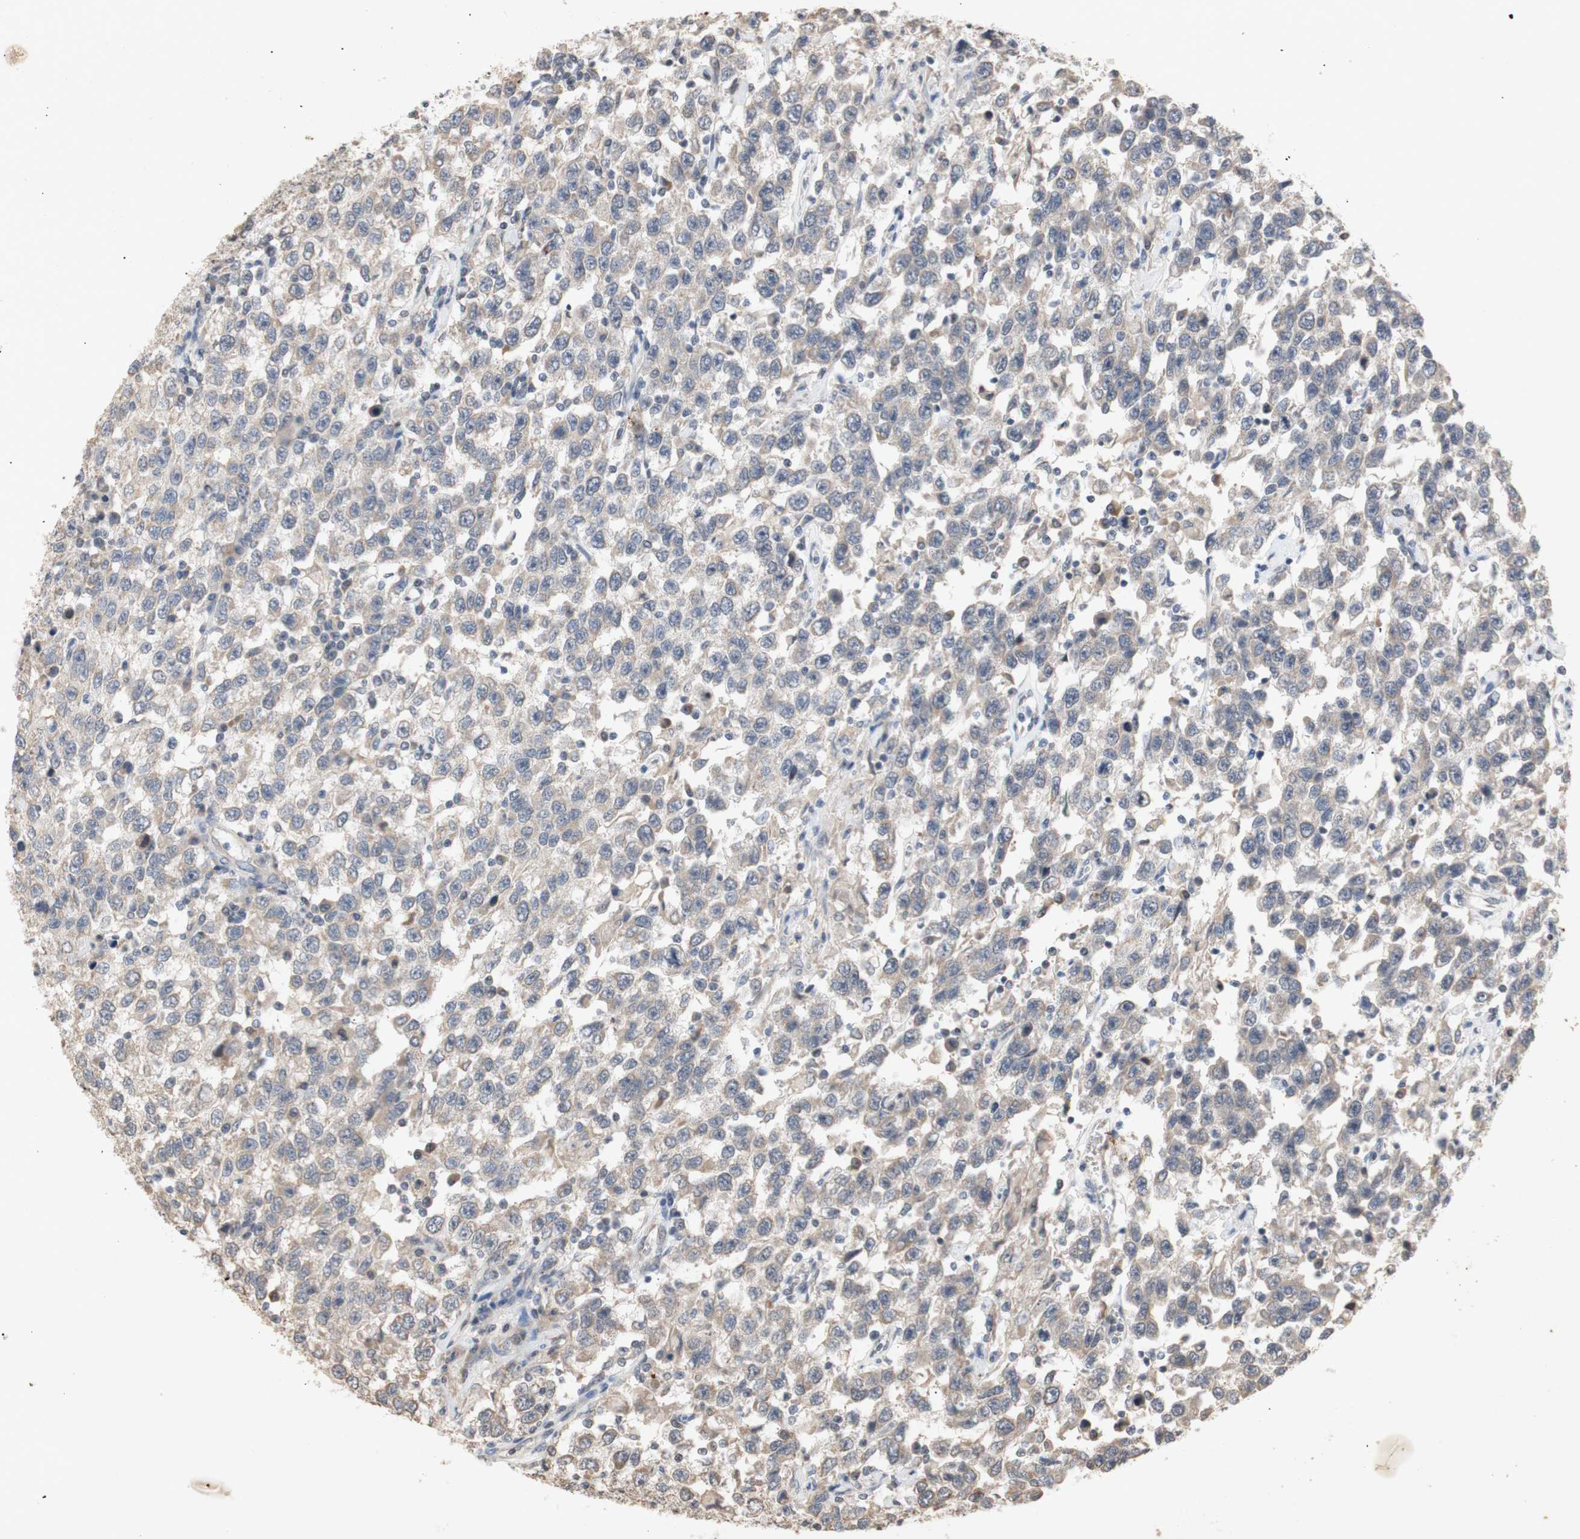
{"staining": {"intensity": "weak", "quantity": ">75%", "location": "cytoplasmic/membranous"}, "tissue": "testis cancer", "cell_type": "Tumor cells", "image_type": "cancer", "snomed": [{"axis": "morphology", "description": "Seminoma, NOS"}, {"axis": "topography", "description": "Testis"}], "caption": "IHC staining of testis cancer, which displays low levels of weak cytoplasmic/membranous positivity in approximately >75% of tumor cells indicating weak cytoplasmic/membranous protein expression. The staining was performed using DAB (3,3'-diaminobenzidine) (brown) for protein detection and nuclei were counterstained in hematoxylin (blue).", "gene": "FOSB", "patient": {"sex": "male", "age": 41}}